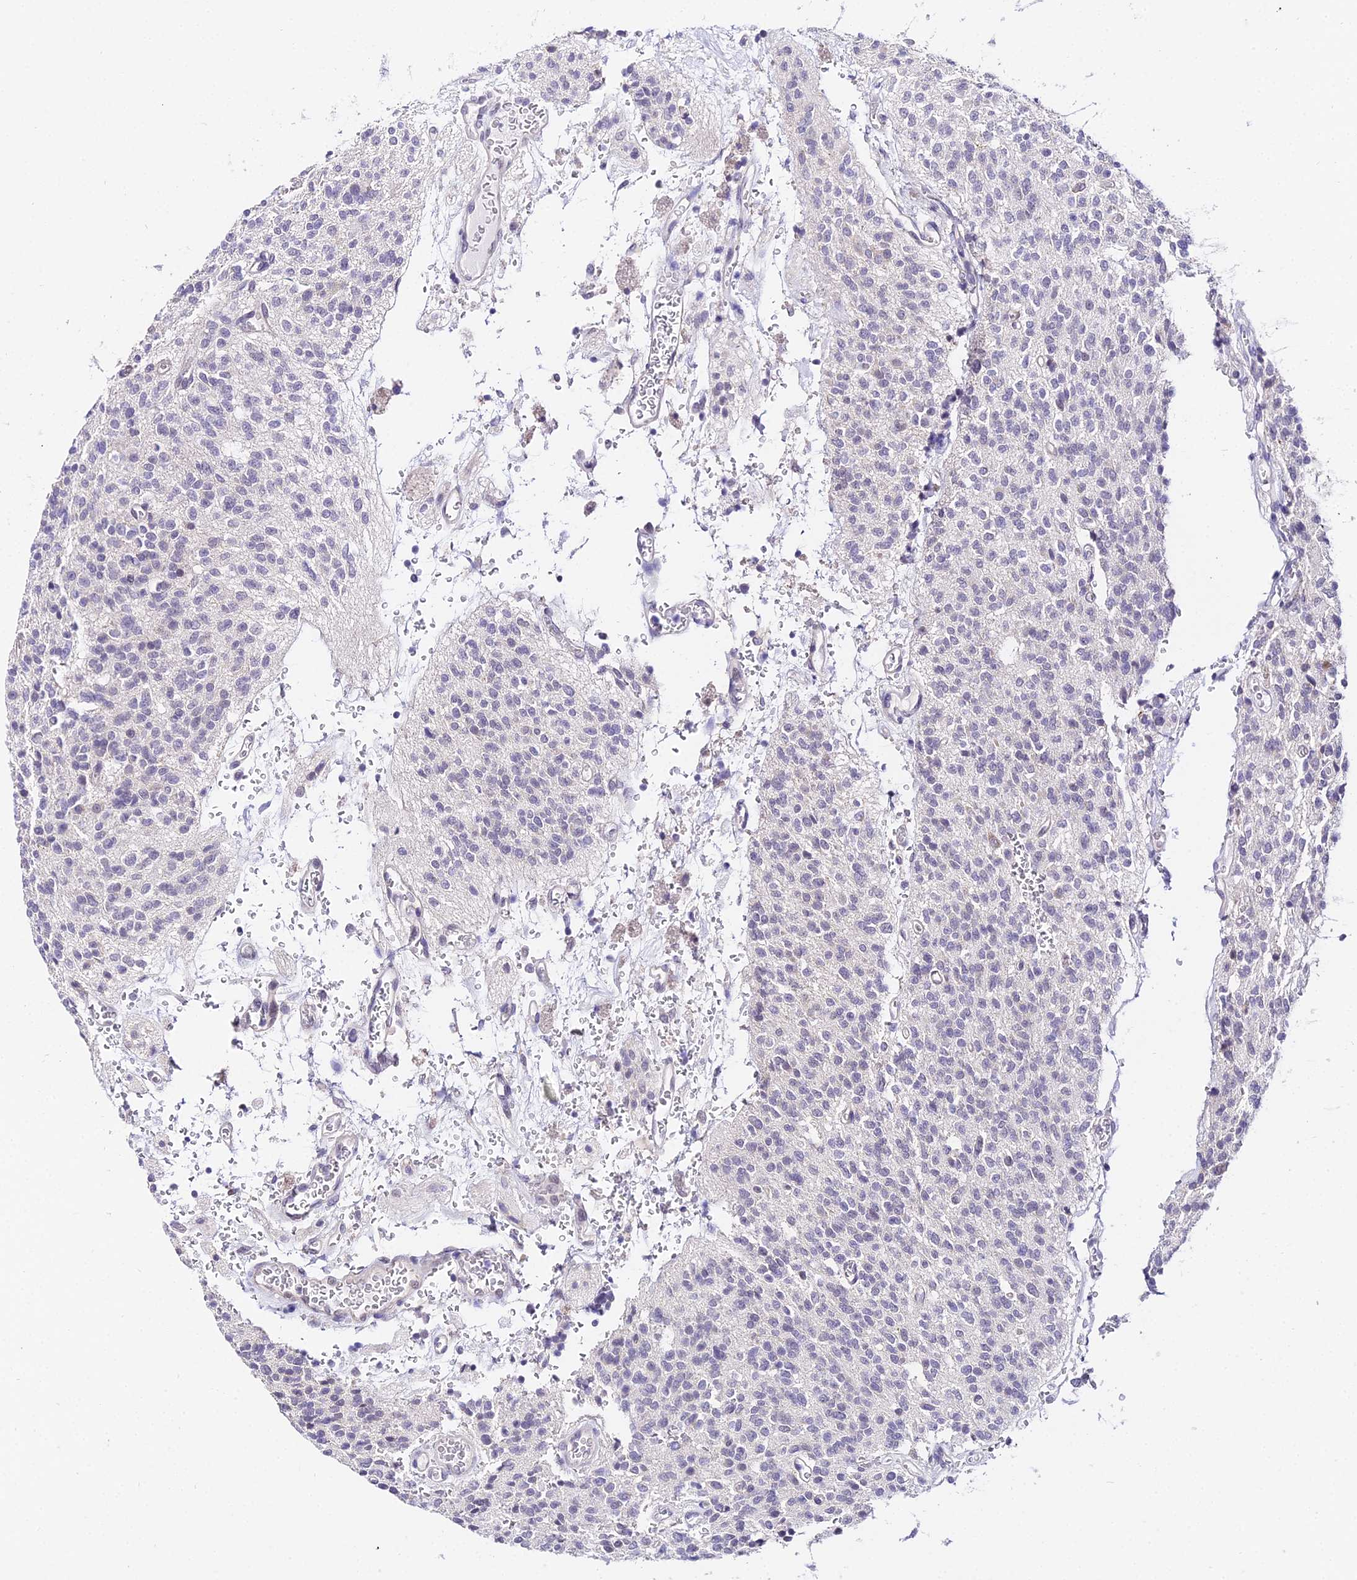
{"staining": {"intensity": "negative", "quantity": "none", "location": "none"}, "tissue": "glioma", "cell_type": "Tumor cells", "image_type": "cancer", "snomed": [{"axis": "morphology", "description": "Glioma, malignant, High grade"}, {"axis": "topography", "description": "Brain"}], "caption": "Histopathology image shows no significant protein positivity in tumor cells of glioma.", "gene": "POLR2I", "patient": {"sex": "male", "age": 34}}